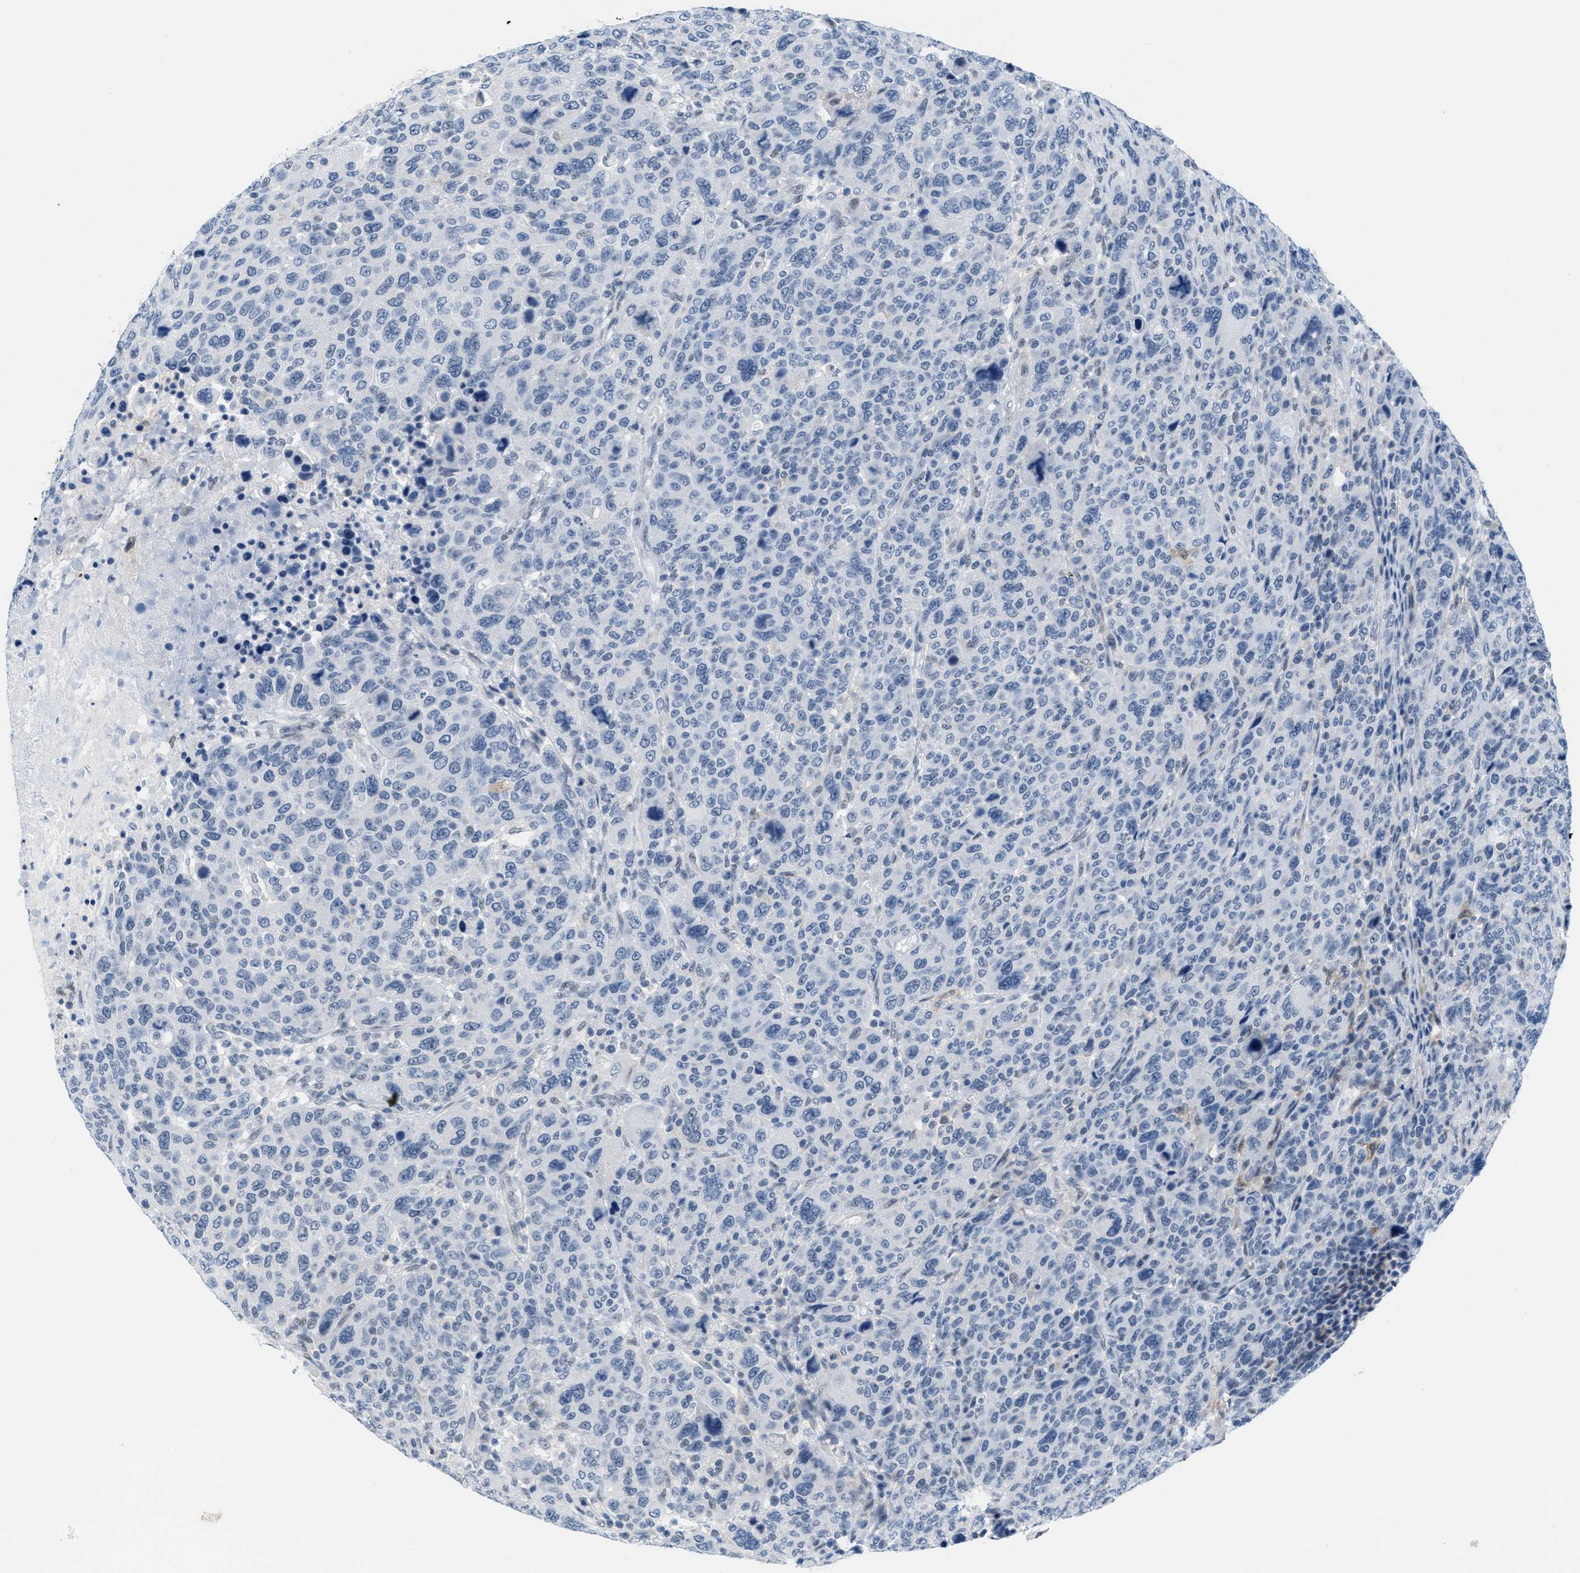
{"staining": {"intensity": "negative", "quantity": "none", "location": "none"}, "tissue": "breast cancer", "cell_type": "Tumor cells", "image_type": "cancer", "snomed": [{"axis": "morphology", "description": "Duct carcinoma"}, {"axis": "topography", "description": "Breast"}], "caption": "The image displays no staining of tumor cells in breast cancer (invasive ductal carcinoma).", "gene": "HS3ST2", "patient": {"sex": "female", "age": 37}}